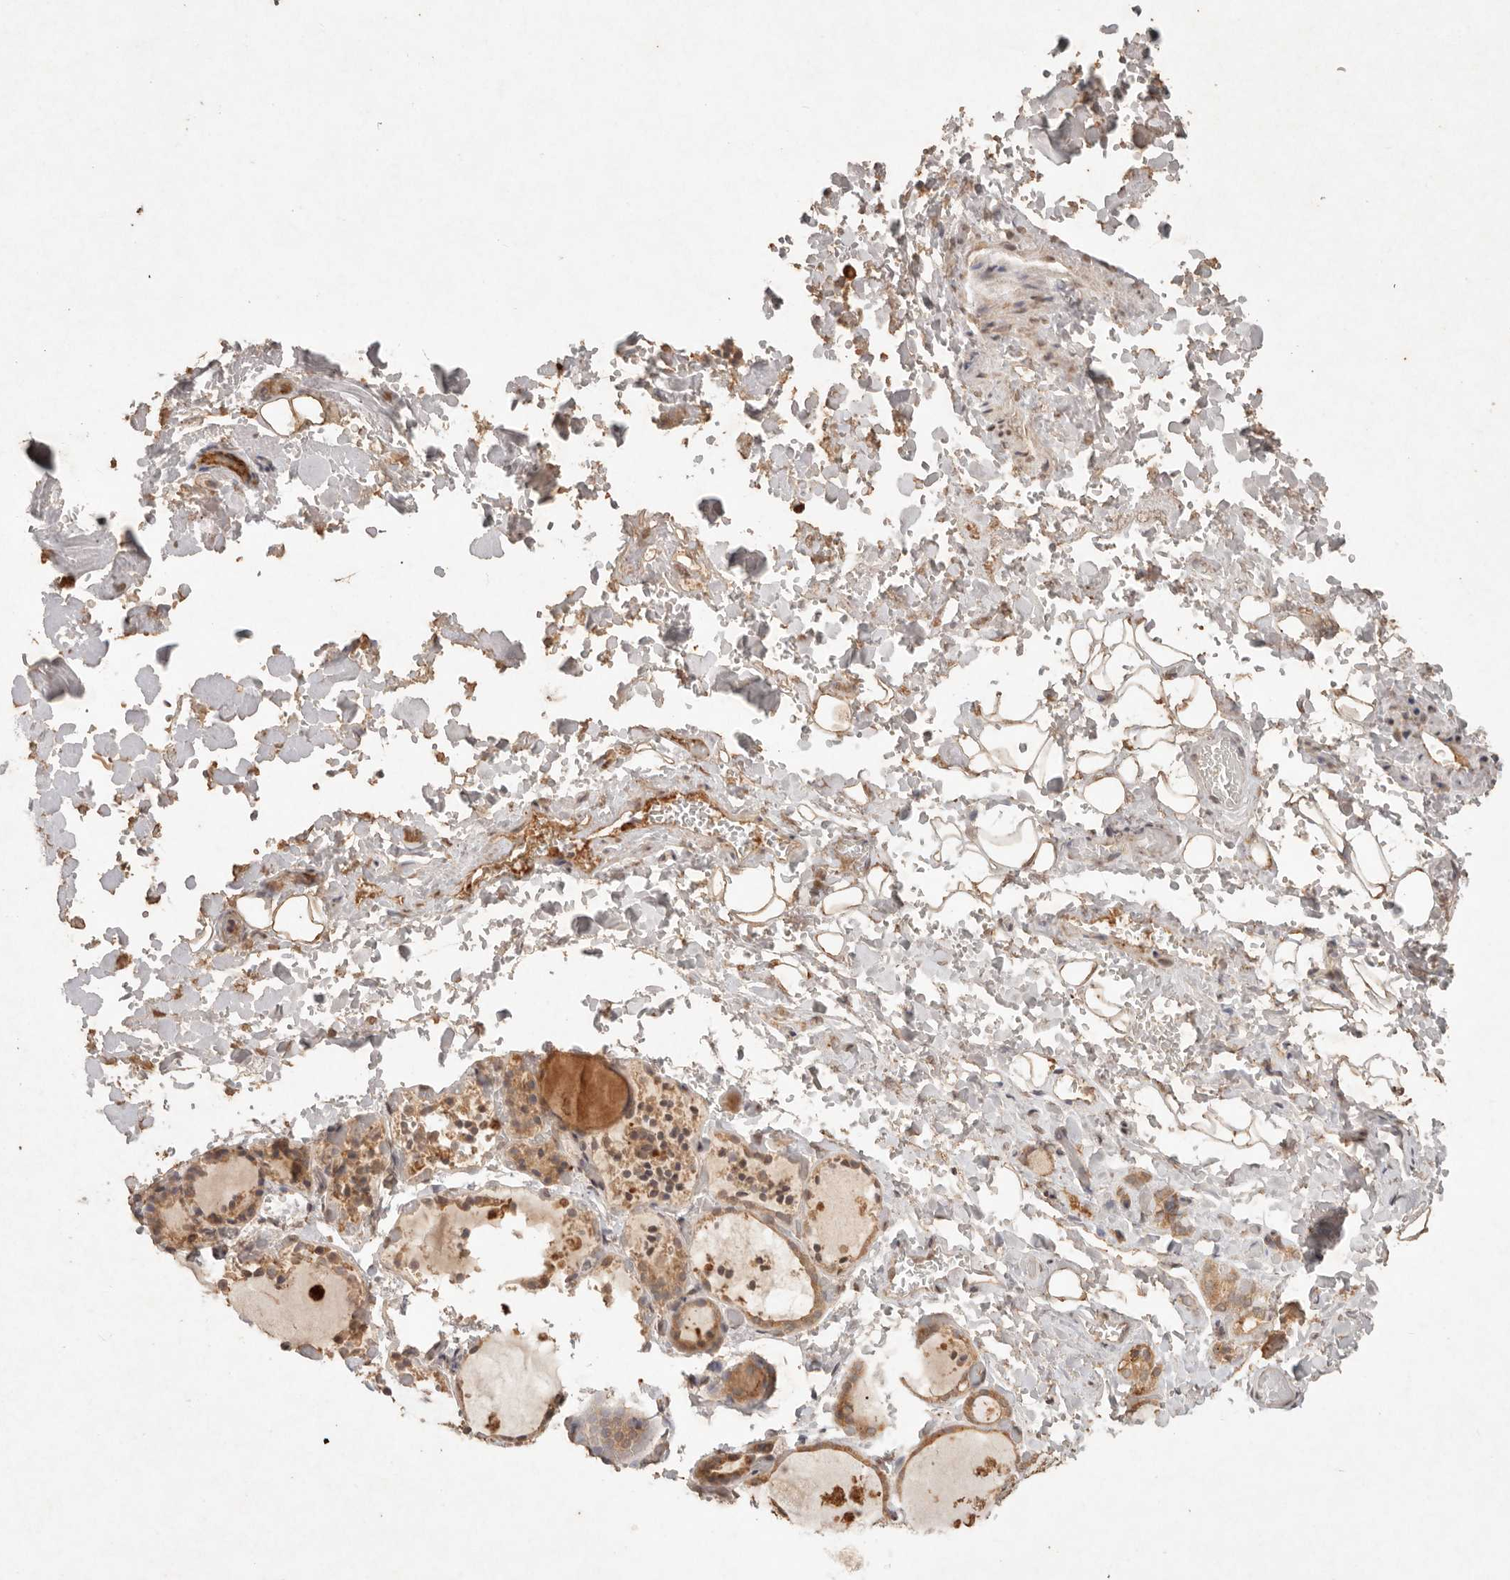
{"staining": {"intensity": "moderate", "quantity": ">75%", "location": "cytoplasmic/membranous"}, "tissue": "thyroid gland", "cell_type": "Glandular cells", "image_type": "normal", "snomed": [{"axis": "morphology", "description": "Normal tissue, NOS"}, {"axis": "topography", "description": "Thyroid gland"}], "caption": "Immunohistochemistry (DAB) staining of unremarkable human thyroid gland displays moderate cytoplasmic/membranous protein positivity in approximately >75% of glandular cells.", "gene": "LMO4", "patient": {"sex": "female", "age": 44}}